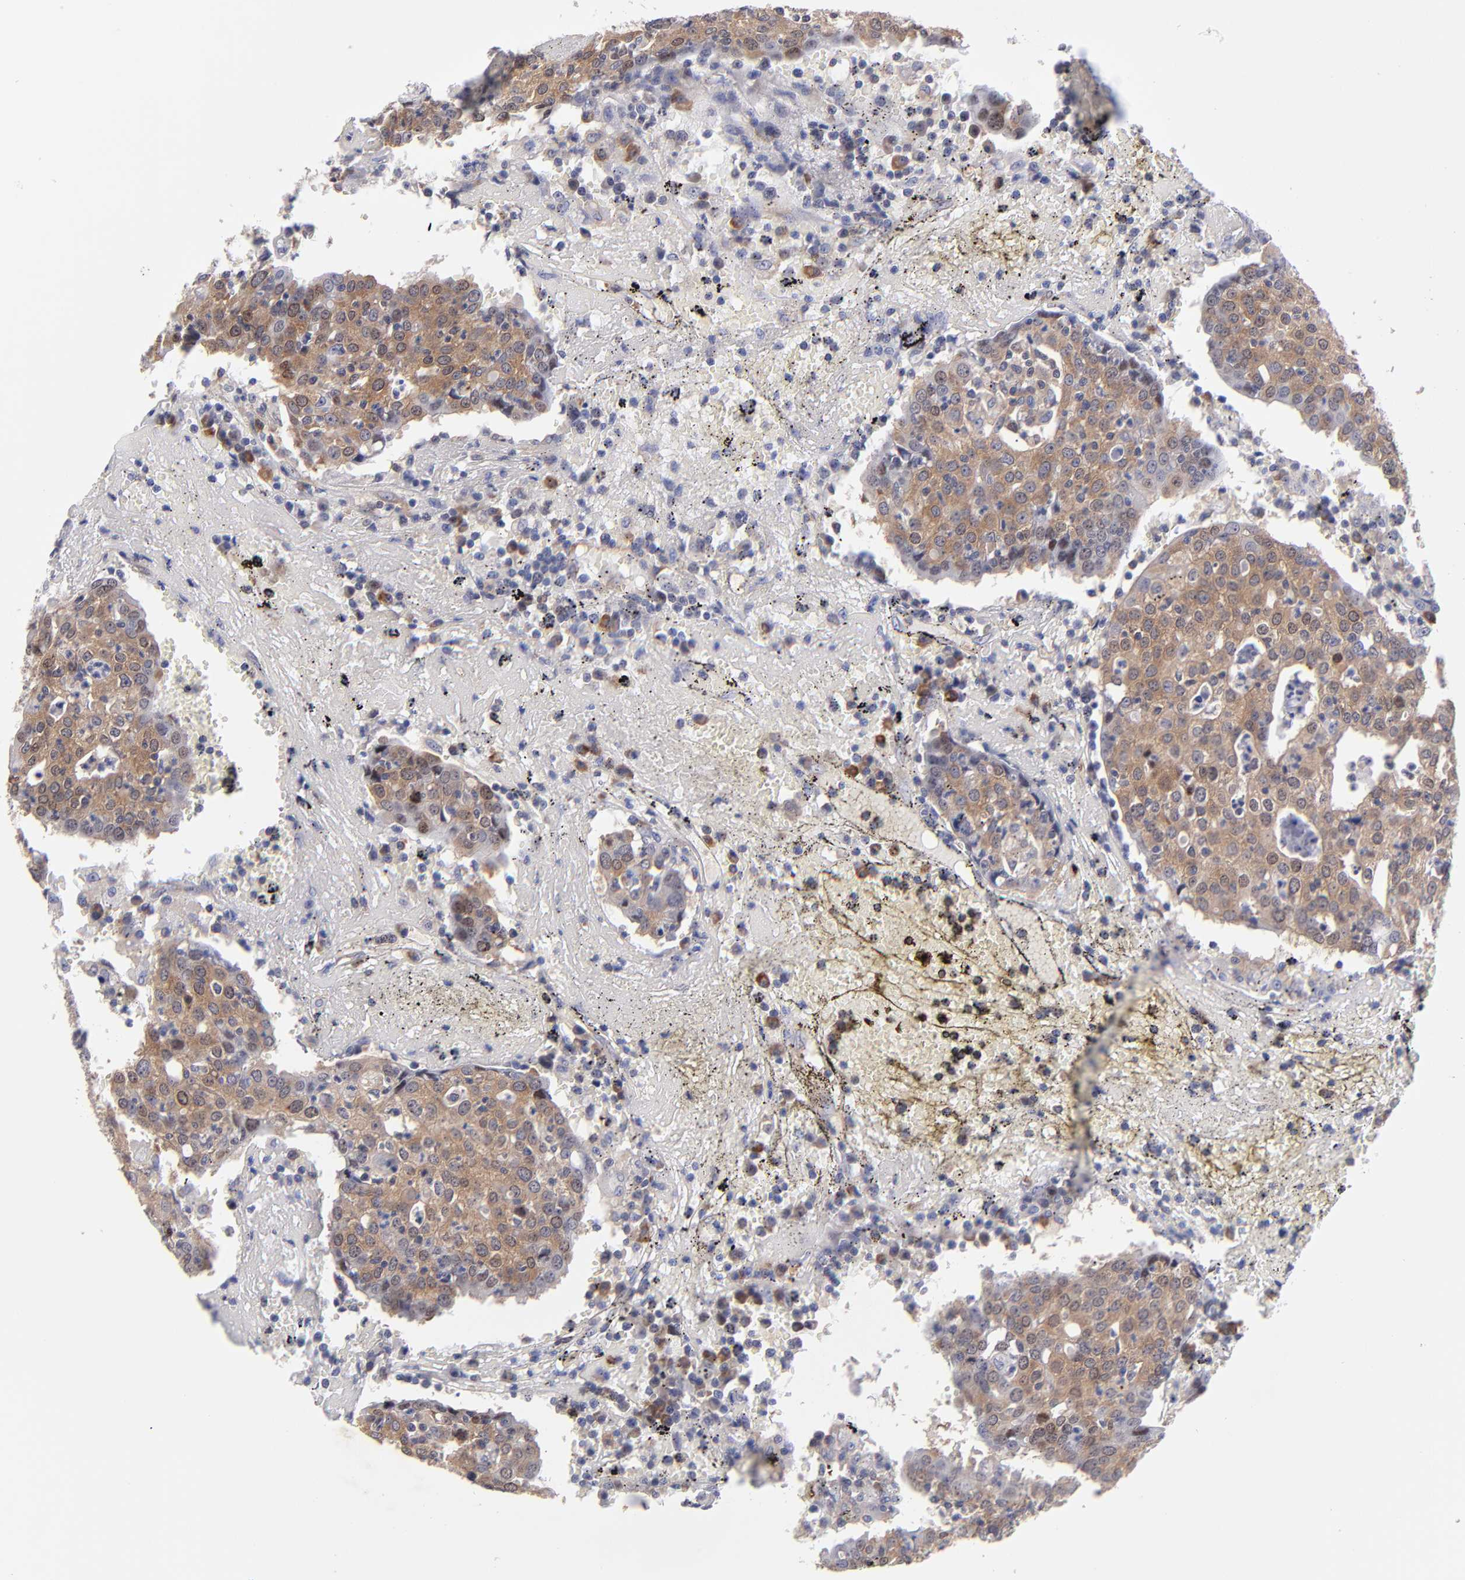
{"staining": {"intensity": "moderate", "quantity": ">75%", "location": "cytoplasmic/membranous"}, "tissue": "head and neck cancer", "cell_type": "Tumor cells", "image_type": "cancer", "snomed": [{"axis": "morphology", "description": "Adenocarcinoma, NOS"}, {"axis": "topography", "description": "Salivary gland"}, {"axis": "topography", "description": "Head-Neck"}], "caption": "High-magnification brightfield microscopy of head and neck cancer (adenocarcinoma) stained with DAB (3,3'-diaminobenzidine) (brown) and counterstained with hematoxylin (blue). tumor cells exhibit moderate cytoplasmic/membranous staining is appreciated in about>75% of cells.", "gene": "EIF3L", "patient": {"sex": "female", "age": 65}}